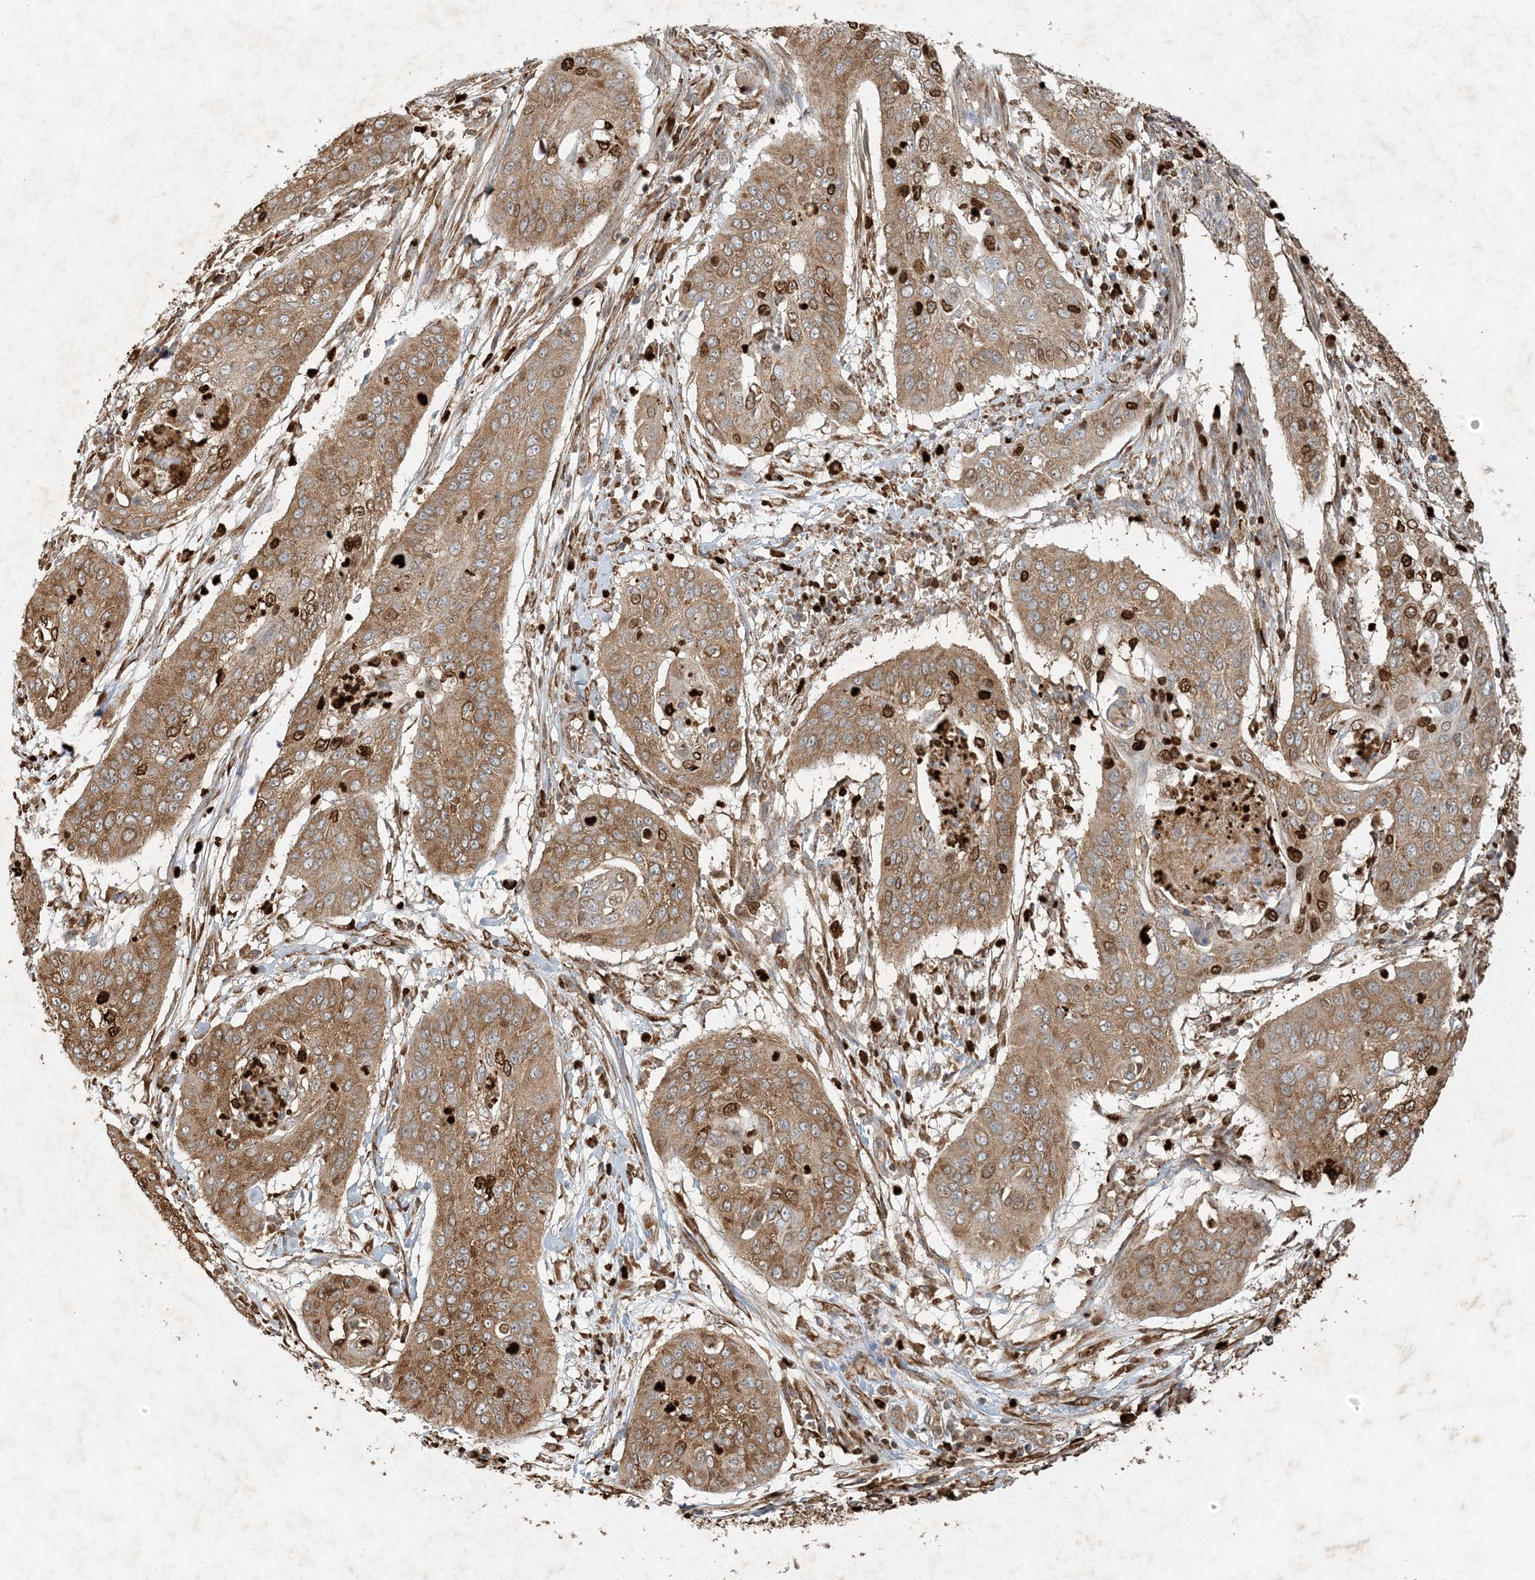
{"staining": {"intensity": "moderate", "quantity": ">75%", "location": "cytoplasmic/membranous,nuclear"}, "tissue": "cervical cancer", "cell_type": "Tumor cells", "image_type": "cancer", "snomed": [{"axis": "morphology", "description": "Squamous cell carcinoma, NOS"}, {"axis": "topography", "description": "Cervix"}], "caption": "Cervical cancer (squamous cell carcinoma) stained for a protein (brown) demonstrates moderate cytoplasmic/membranous and nuclear positive staining in approximately >75% of tumor cells.", "gene": "MCOLN1", "patient": {"sex": "female", "age": 39}}